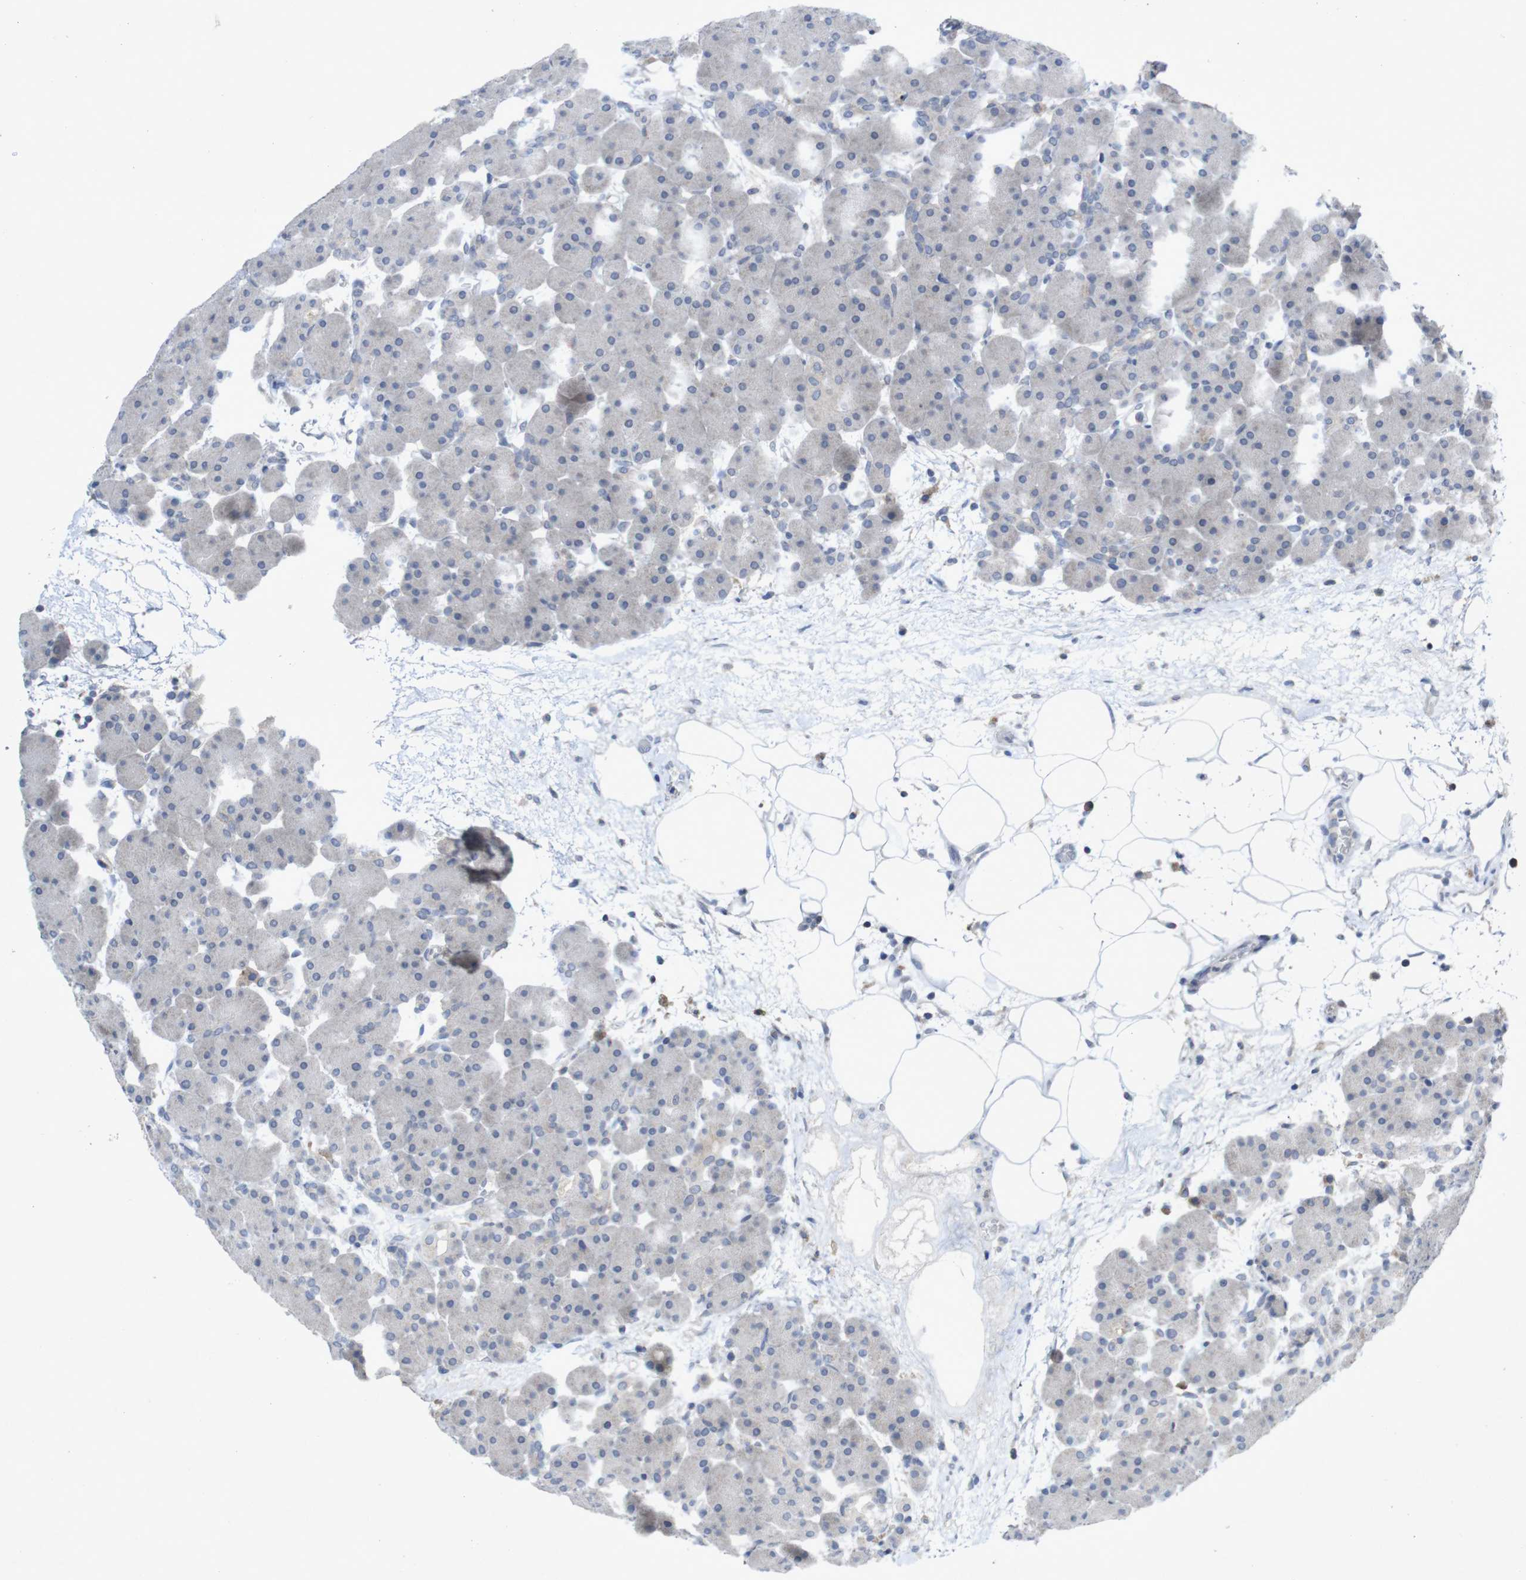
{"staining": {"intensity": "negative", "quantity": "none", "location": "none"}, "tissue": "pancreas", "cell_type": "Exocrine glandular cells", "image_type": "normal", "snomed": [{"axis": "morphology", "description": "Normal tissue, NOS"}, {"axis": "topography", "description": "Pancreas"}], "caption": "Exocrine glandular cells show no significant expression in benign pancreas. Nuclei are stained in blue.", "gene": "SLAMF7", "patient": {"sex": "male", "age": 66}}